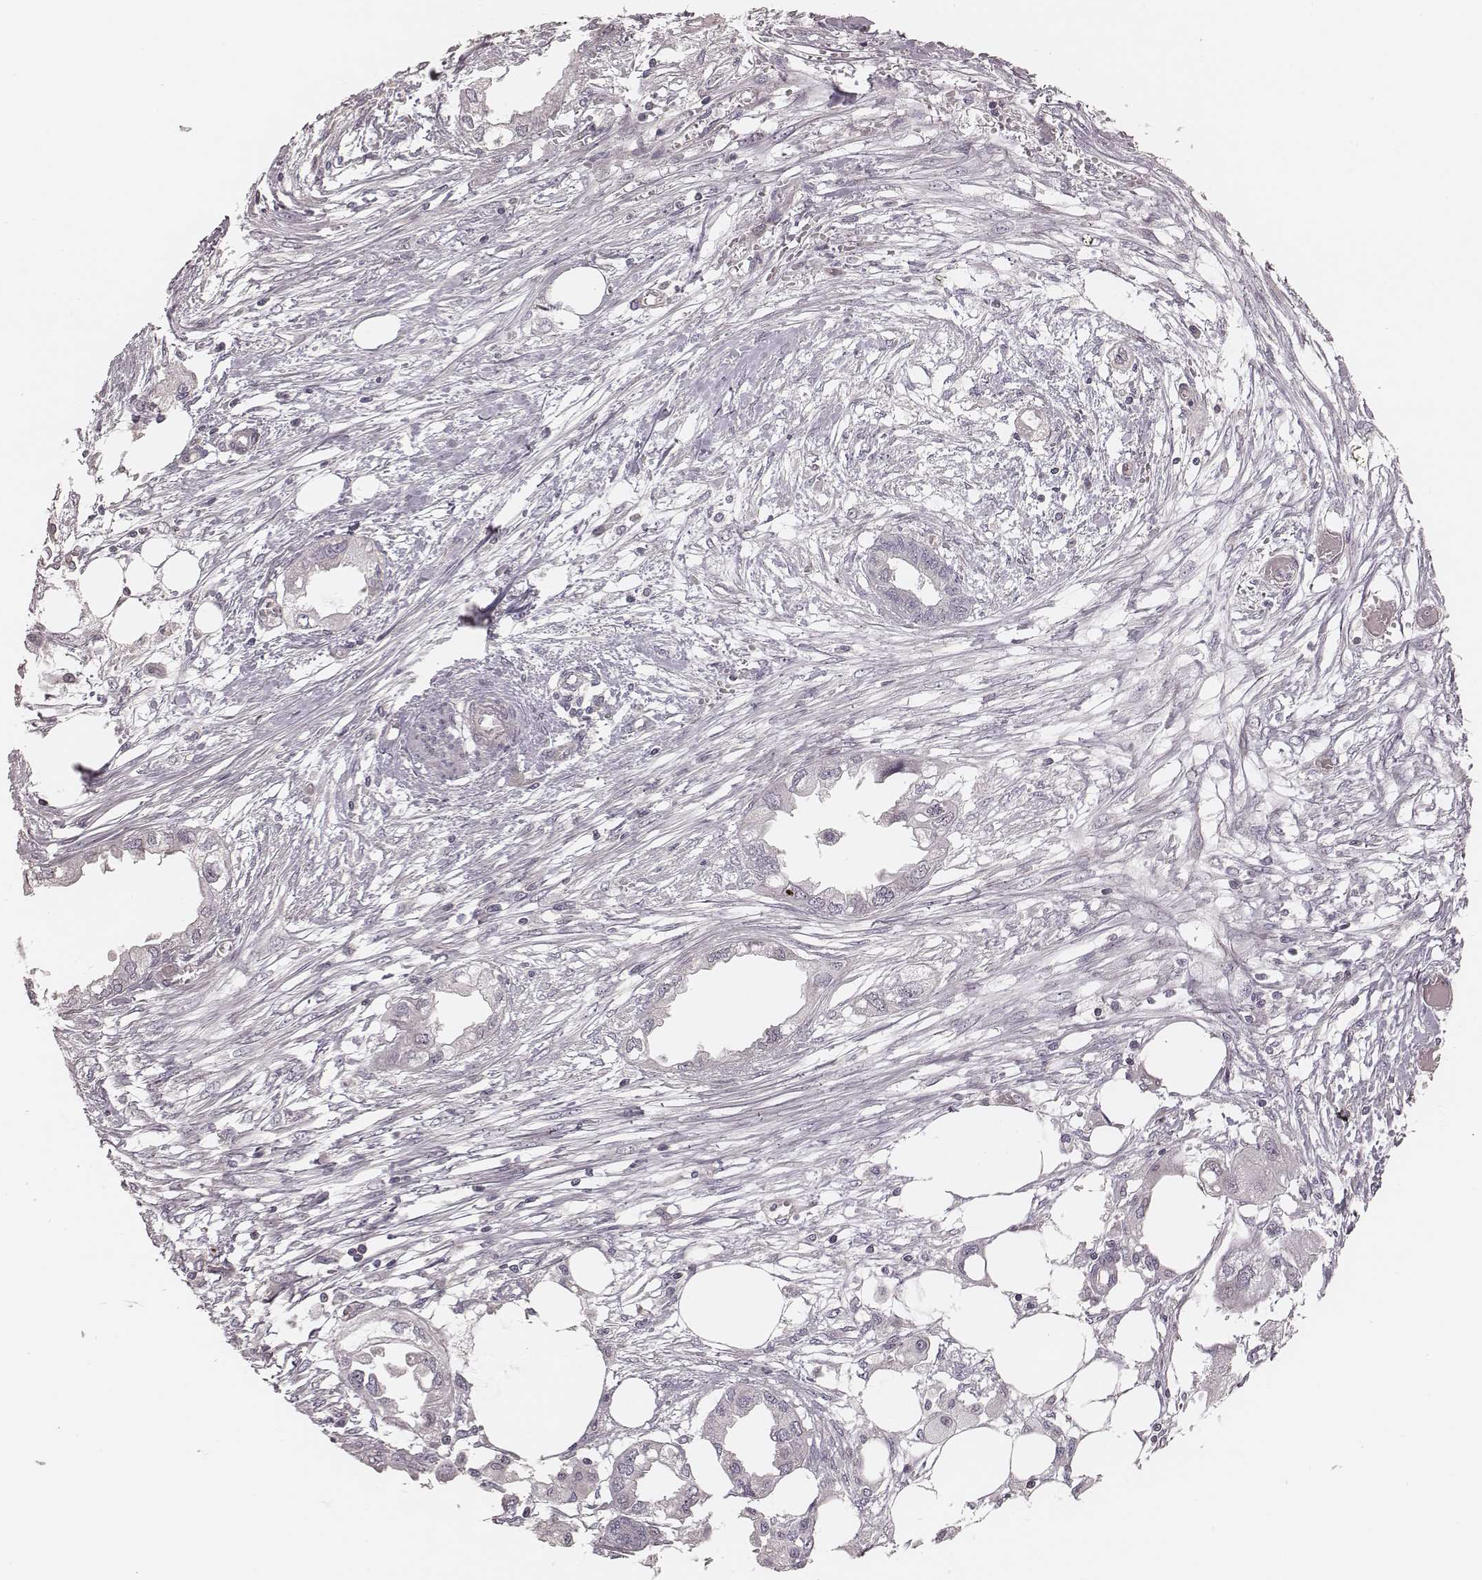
{"staining": {"intensity": "negative", "quantity": "none", "location": "none"}, "tissue": "endometrial cancer", "cell_type": "Tumor cells", "image_type": "cancer", "snomed": [{"axis": "morphology", "description": "Adenocarcinoma, NOS"}, {"axis": "morphology", "description": "Adenocarcinoma, metastatic, NOS"}, {"axis": "topography", "description": "Adipose tissue"}, {"axis": "topography", "description": "Endometrium"}], "caption": "An IHC photomicrograph of endometrial metastatic adenocarcinoma is shown. There is no staining in tumor cells of endometrial metastatic adenocarcinoma.", "gene": "S100Z", "patient": {"sex": "female", "age": 67}}